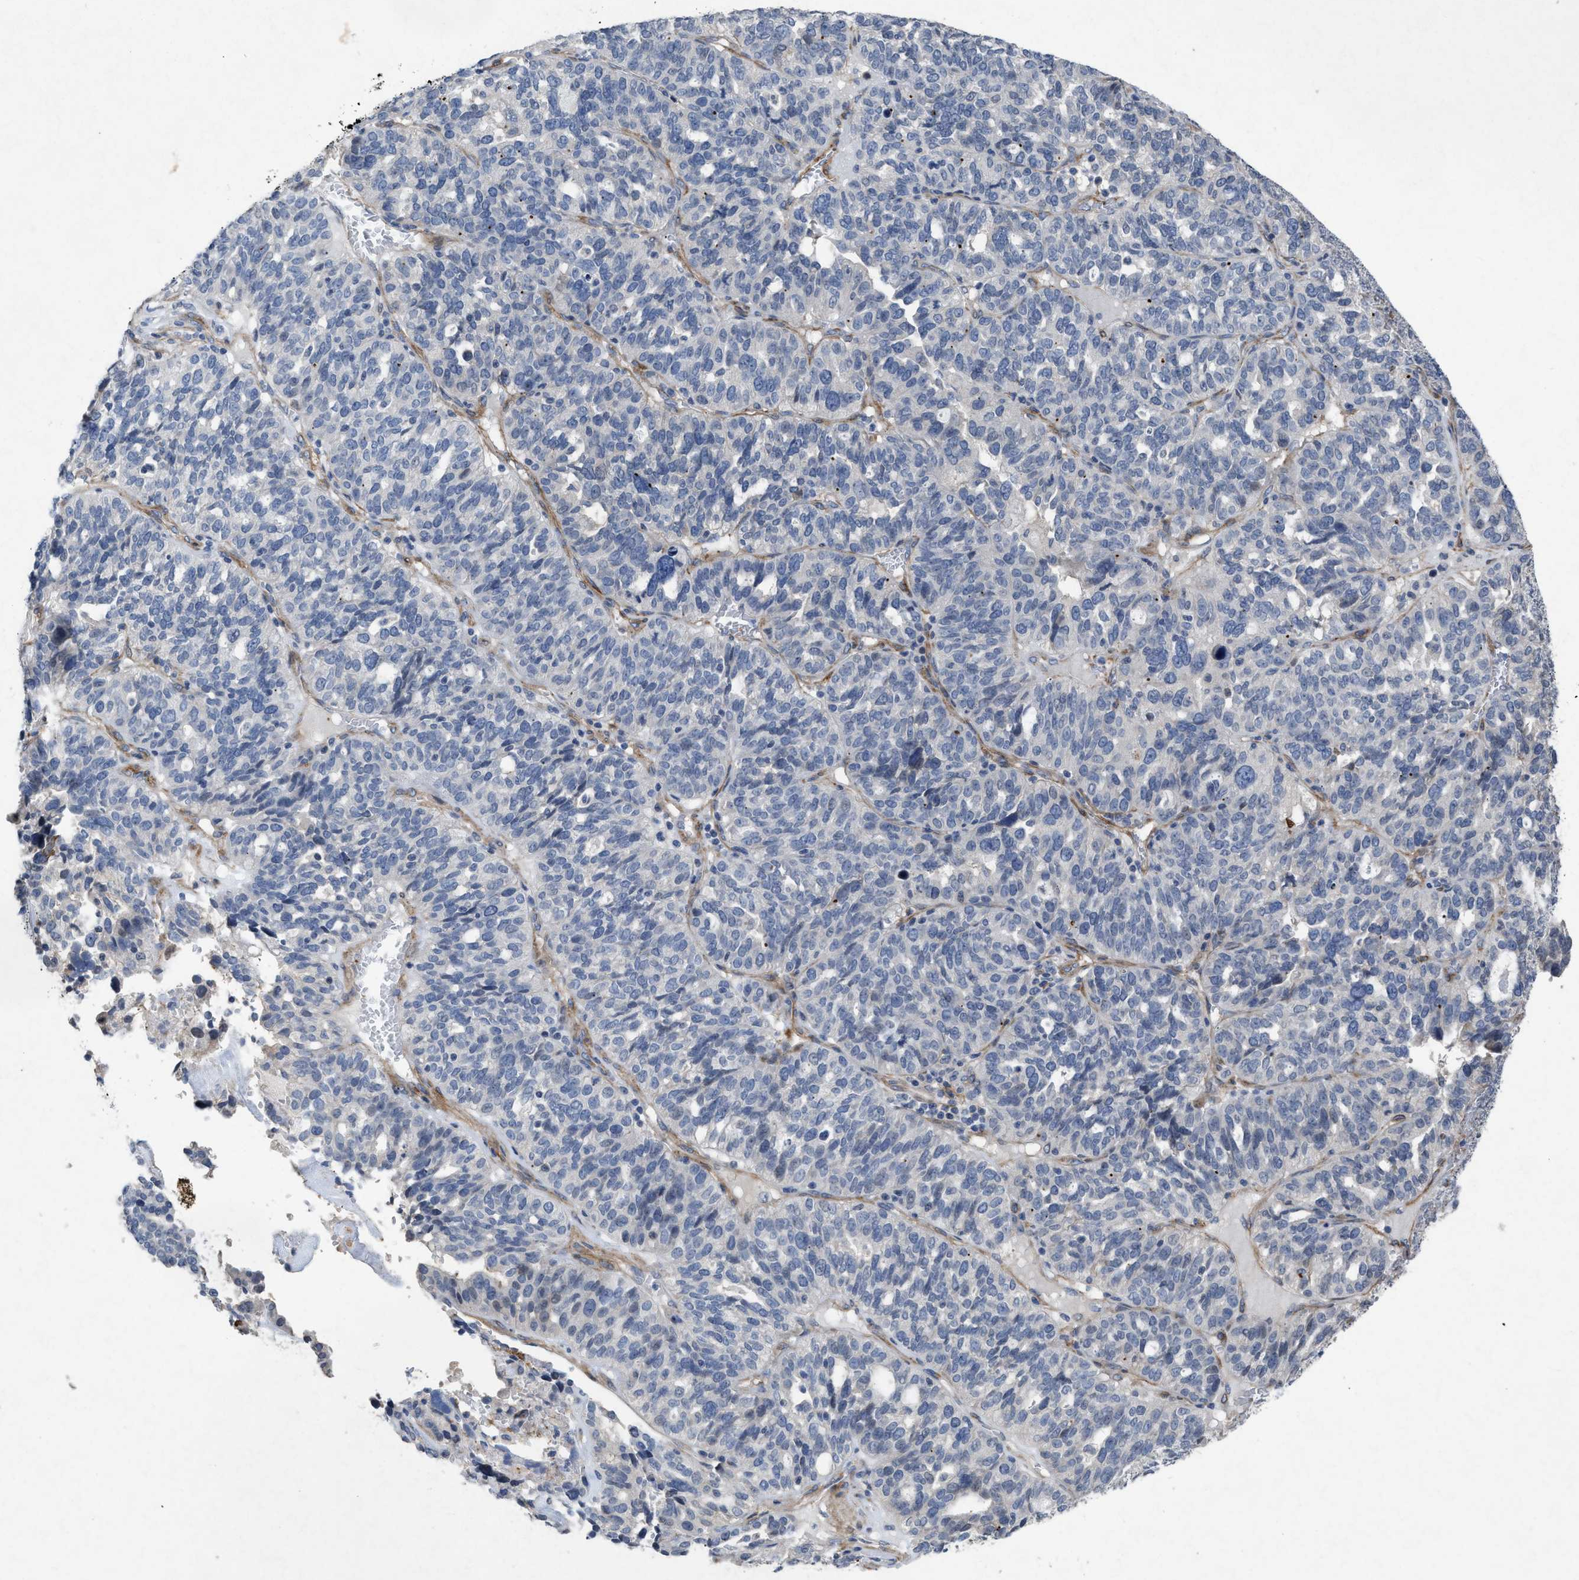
{"staining": {"intensity": "negative", "quantity": "none", "location": "none"}, "tissue": "ovarian cancer", "cell_type": "Tumor cells", "image_type": "cancer", "snomed": [{"axis": "morphology", "description": "Cystadenocarcinoma, serous, NOS"}, {"axis": "topography", "description": "Ovary"}], "caption": "There is no significant staining in tumor cells of serous cystadenocarcinoma (ovarian).", "gene": "PDGFRA", "patient": {"sex": "female", "age": 59}}